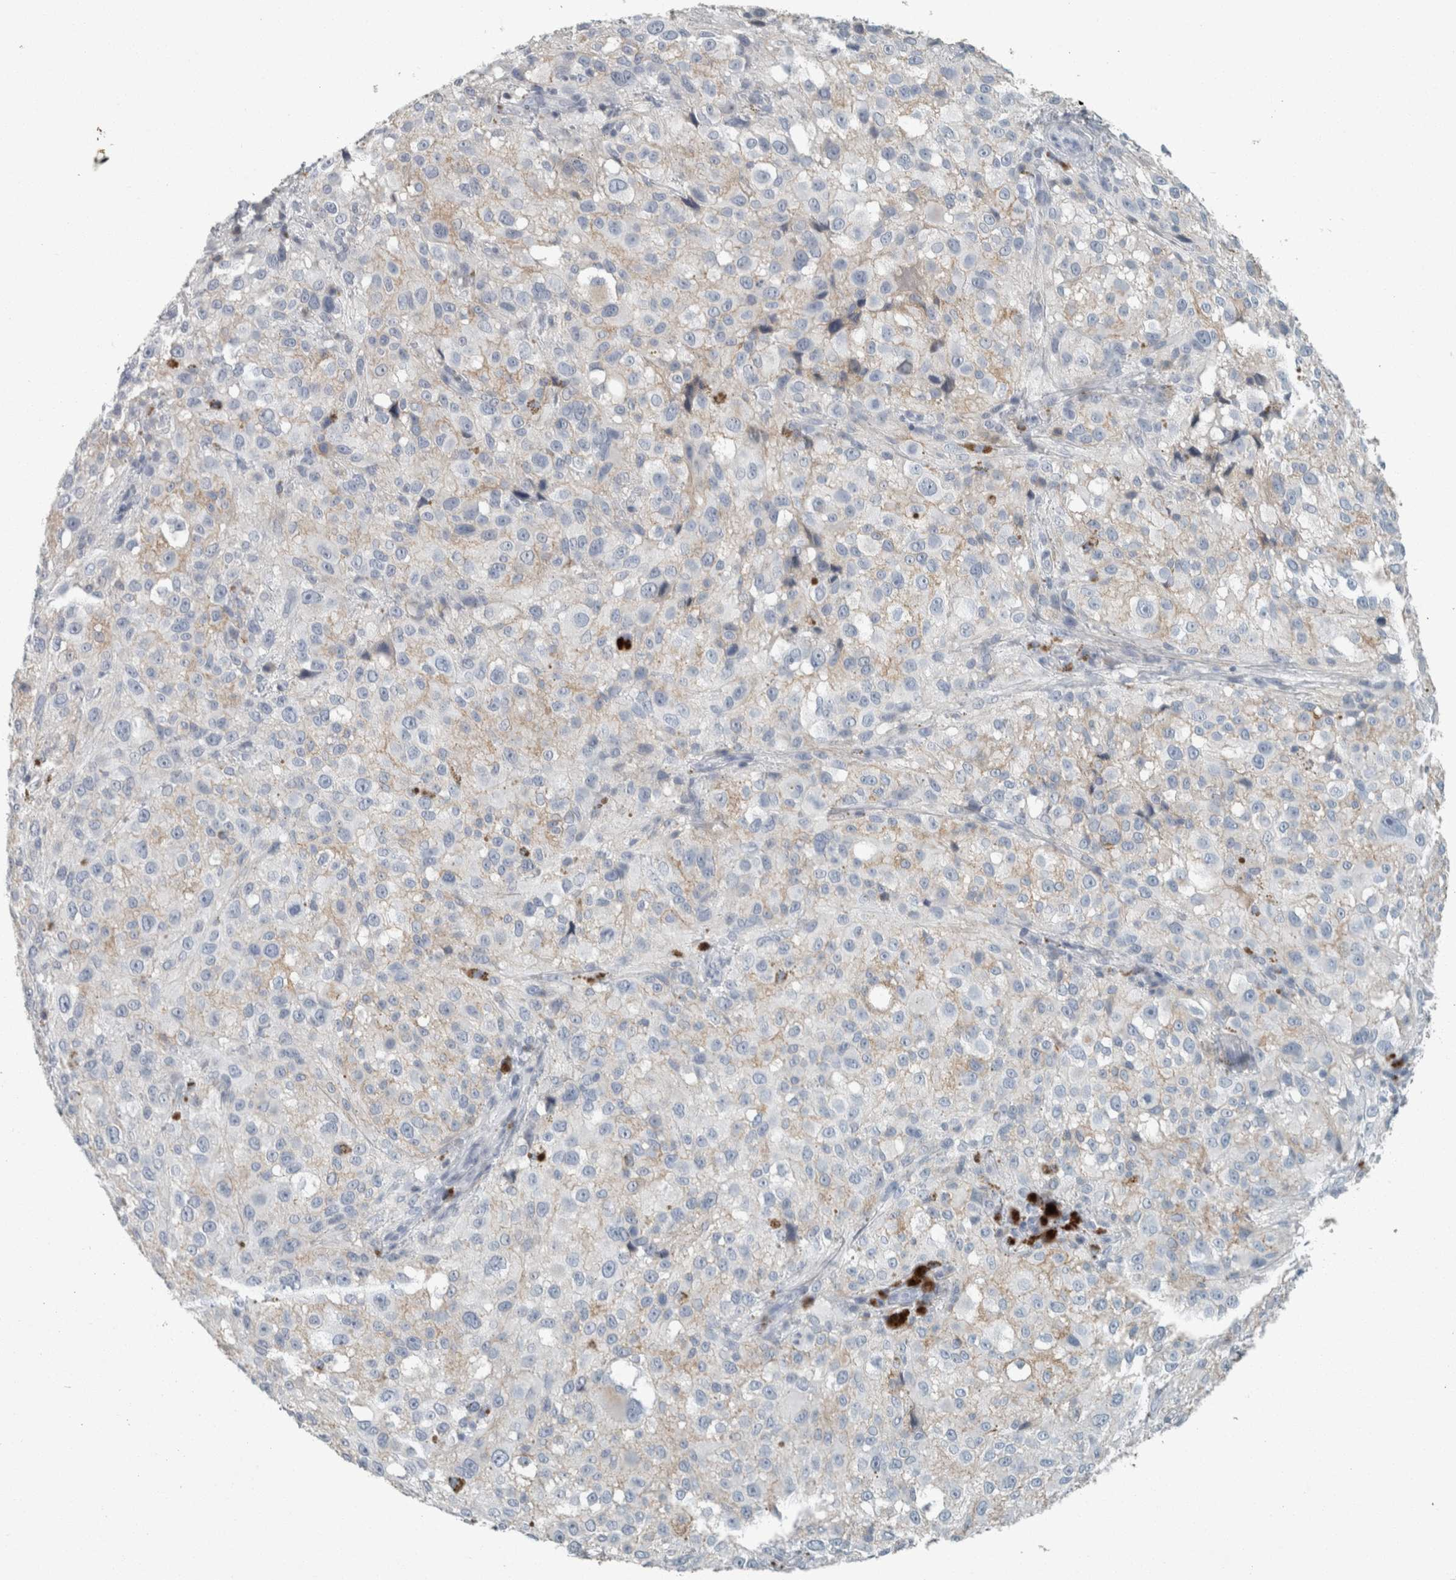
{"staining": {"intensity": "weak", "quantity": "<25%", "location": "cytoplasmic/membranous"}, "tissue": "melanoma", "cell_type": "Tumor cells", "image_type": "cancer", "snomed": [{"axis": "morphology", "description": "Necrosis, NOS"}, {"axis": "morphology", "description": "Malignant melanoma, NOS"}, {"axis": "topography", "description": "Skin"}], "caption": "This is a histopathology image of immunohistochemistry (IHC) staining of melanoma, which shows no positivity in tumor cells.", "gene": "CHL1", "patient": {"sex": "female", "age": 87}}